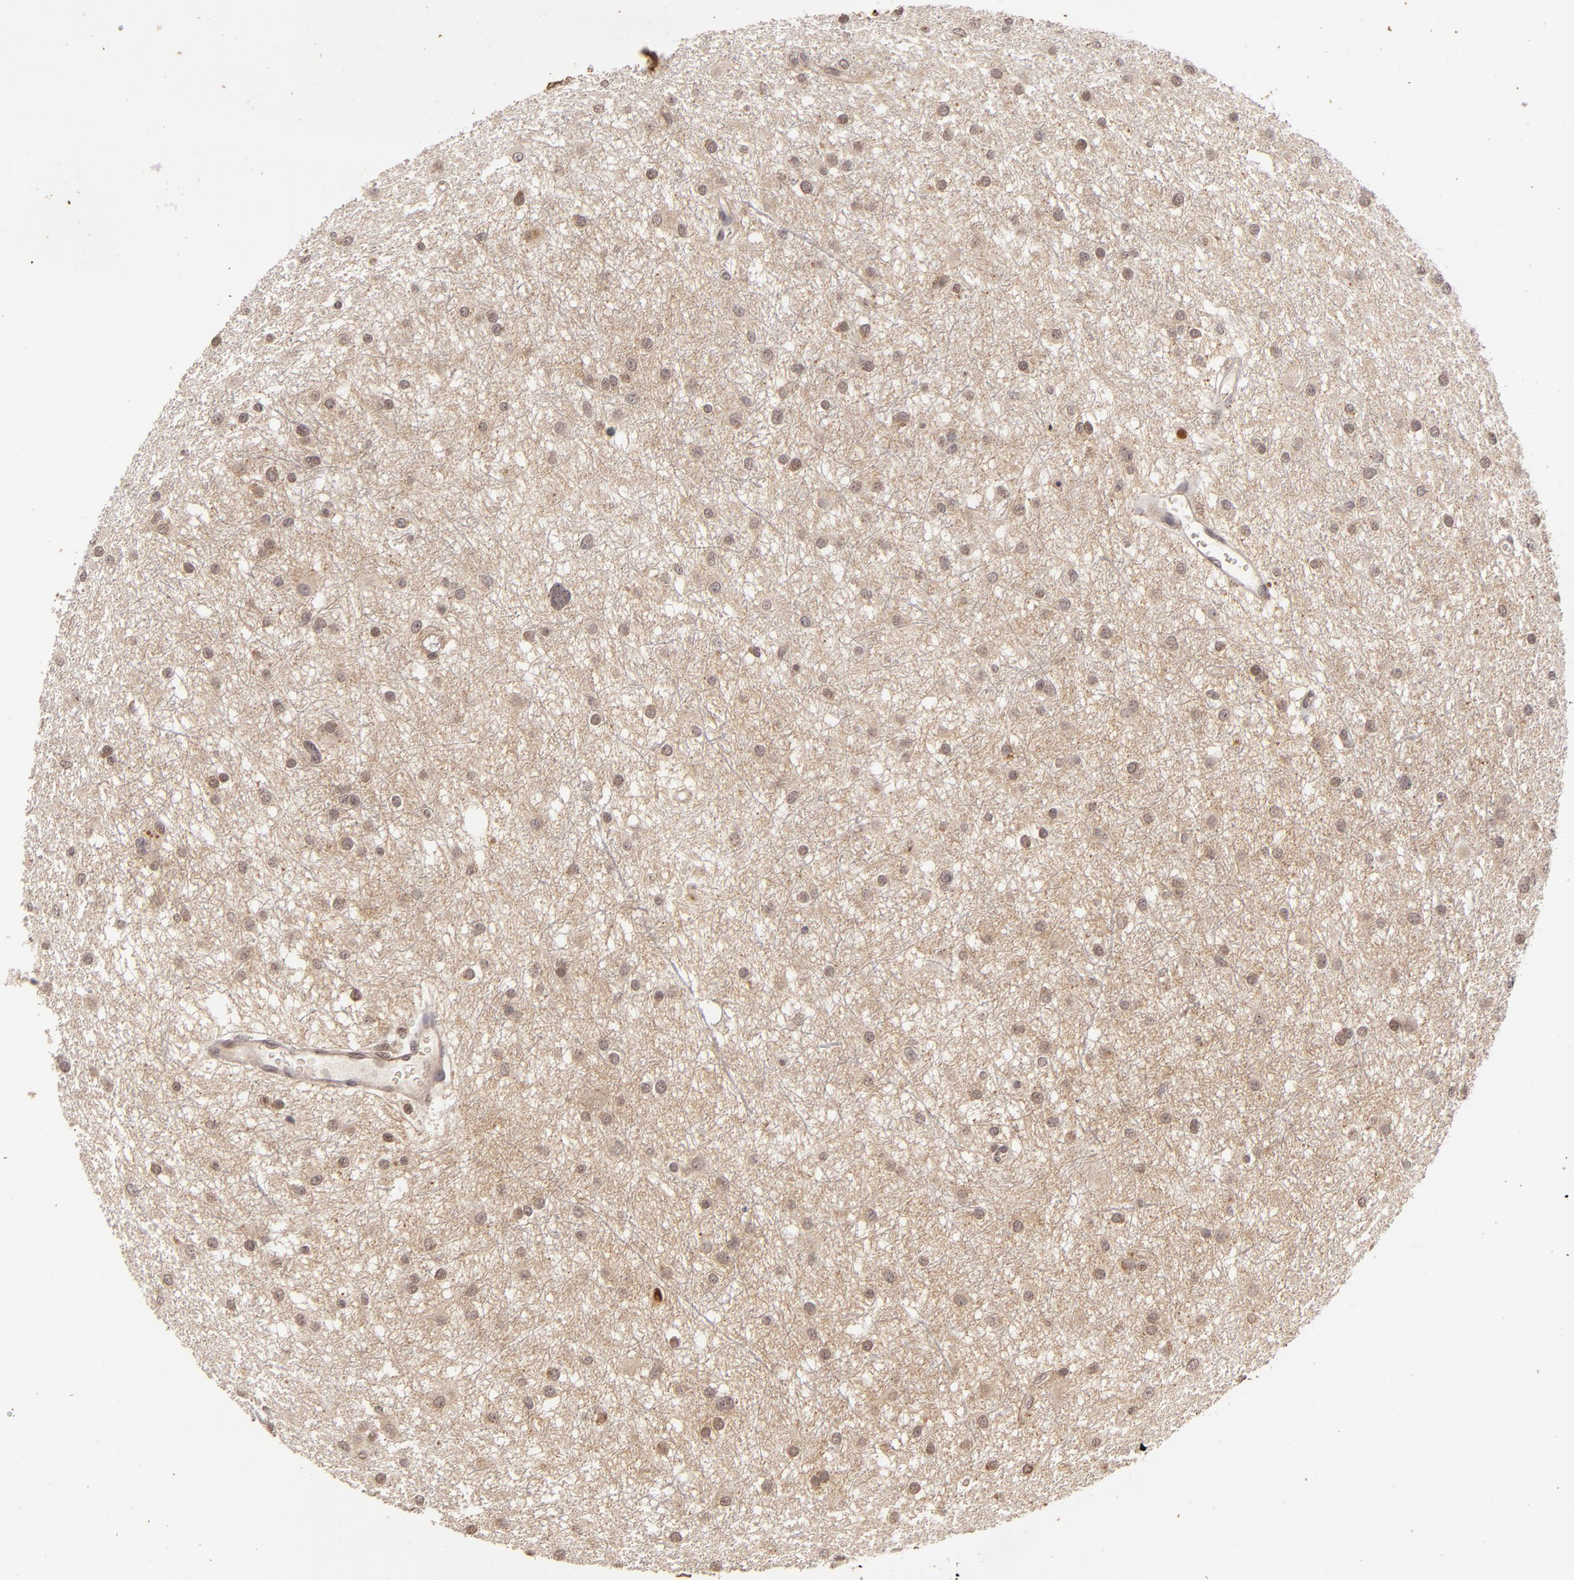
{"staining": {"intensity": "moderate", "quantity": "25%-75%", "location": "cytoplasmic/membranous"}, "tissue": "glioma", "cell_type": "Tumor cells", "image_type": "cancer", "snomed": [{"axis": "morphology", "description": "Glioma, malignant, Low grade"}, {"axis": "topography", "description": "Brain"}], "caption": "Human low-grade glioma (malignant) stained with a brown dye displays moderate cytoplasmic/membranous positive staining in approximately 25%-75% of tumor cells.", "gene": "DFFA", "patient": {"sex": "female", "age": 36}}